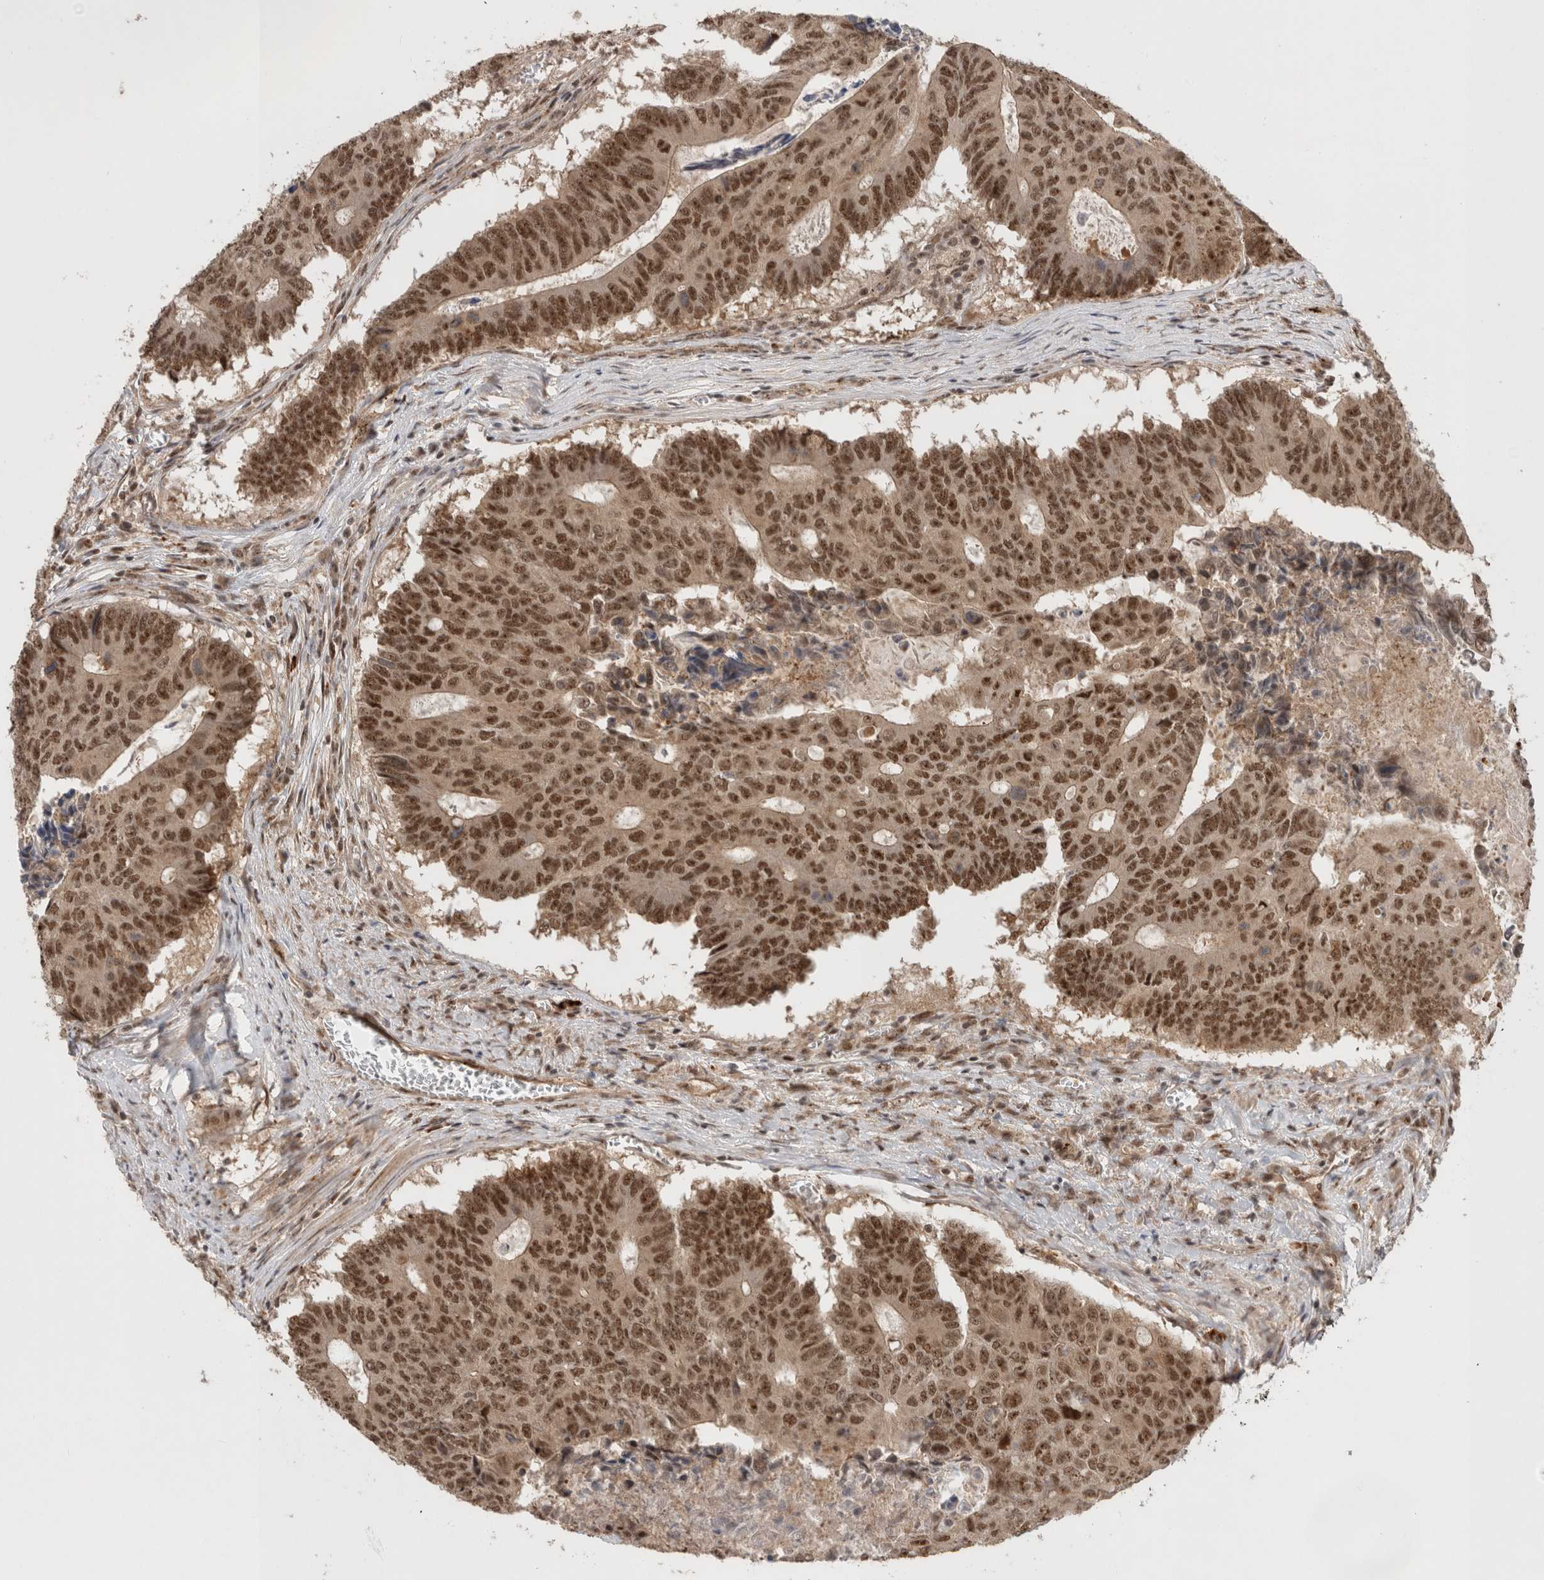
{"staining": {"intensity": "moderate", "quantity": ">75%", "location": "nuclear"}, "tissue": "colorectal cancer", "cell_type": "Tumor cells", "image_type": "cancer", "snomed": [{"axis": "morphology", "description": "Adenocarcinoma, NOS"}, {"axis": "topography", "description": "Colon"}], "caption": "Immunohistochemical staining of adenocarcinoma (colorectal) exhibits medium levels of moderate nuclear protein expression in about >75% of tumor cells. The protein is stained brown, and the nuclei are stained in blue (DAB (3,3'-diaminobenzidine) IHC with brightfield microscopy, high magnification).", "gene": "MPHOSPH6", "patient": {"sex": "male", "age": 87}}